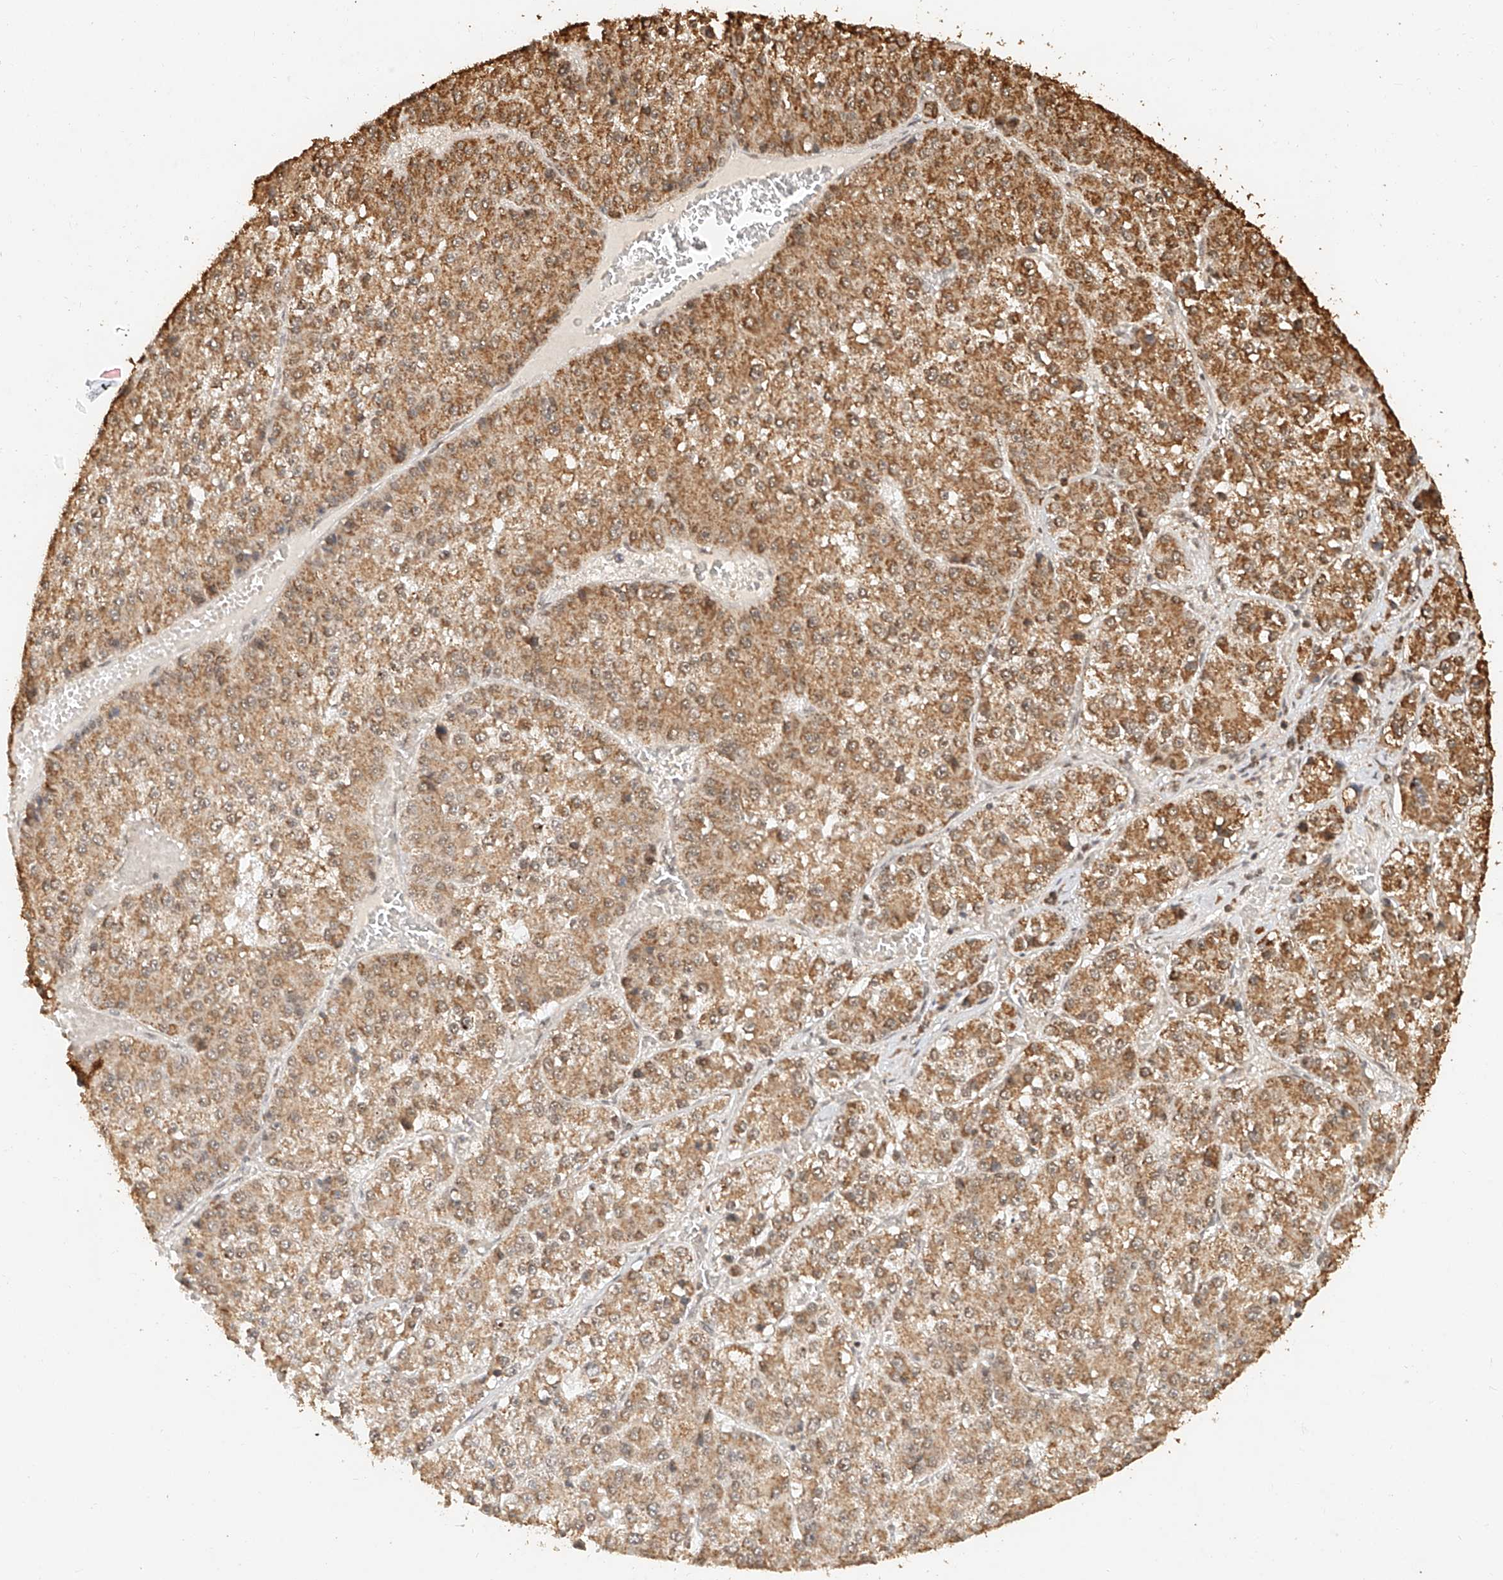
{"staining": {"intensity": "moderate", "quantity": ">75%", "location": "cytoplasmic/membranous"}, "tissue": "liver cancer", "cell_type": "Tumor cells", "image_type": "cancer", "snomed": [{"axis": "morphology", "description": "Carcinoma, Hepatocellular, NOS"}, {"axis": "topography", "description": "Liver"}], "caption": "Moderate cytoplasmic/membranous expression is appreciated in approximately >75% of tumor cells in hepatocellular carcinoma (liver).", "gene": "CXorf58", "patient": {"sex": "female", "age": 73}}